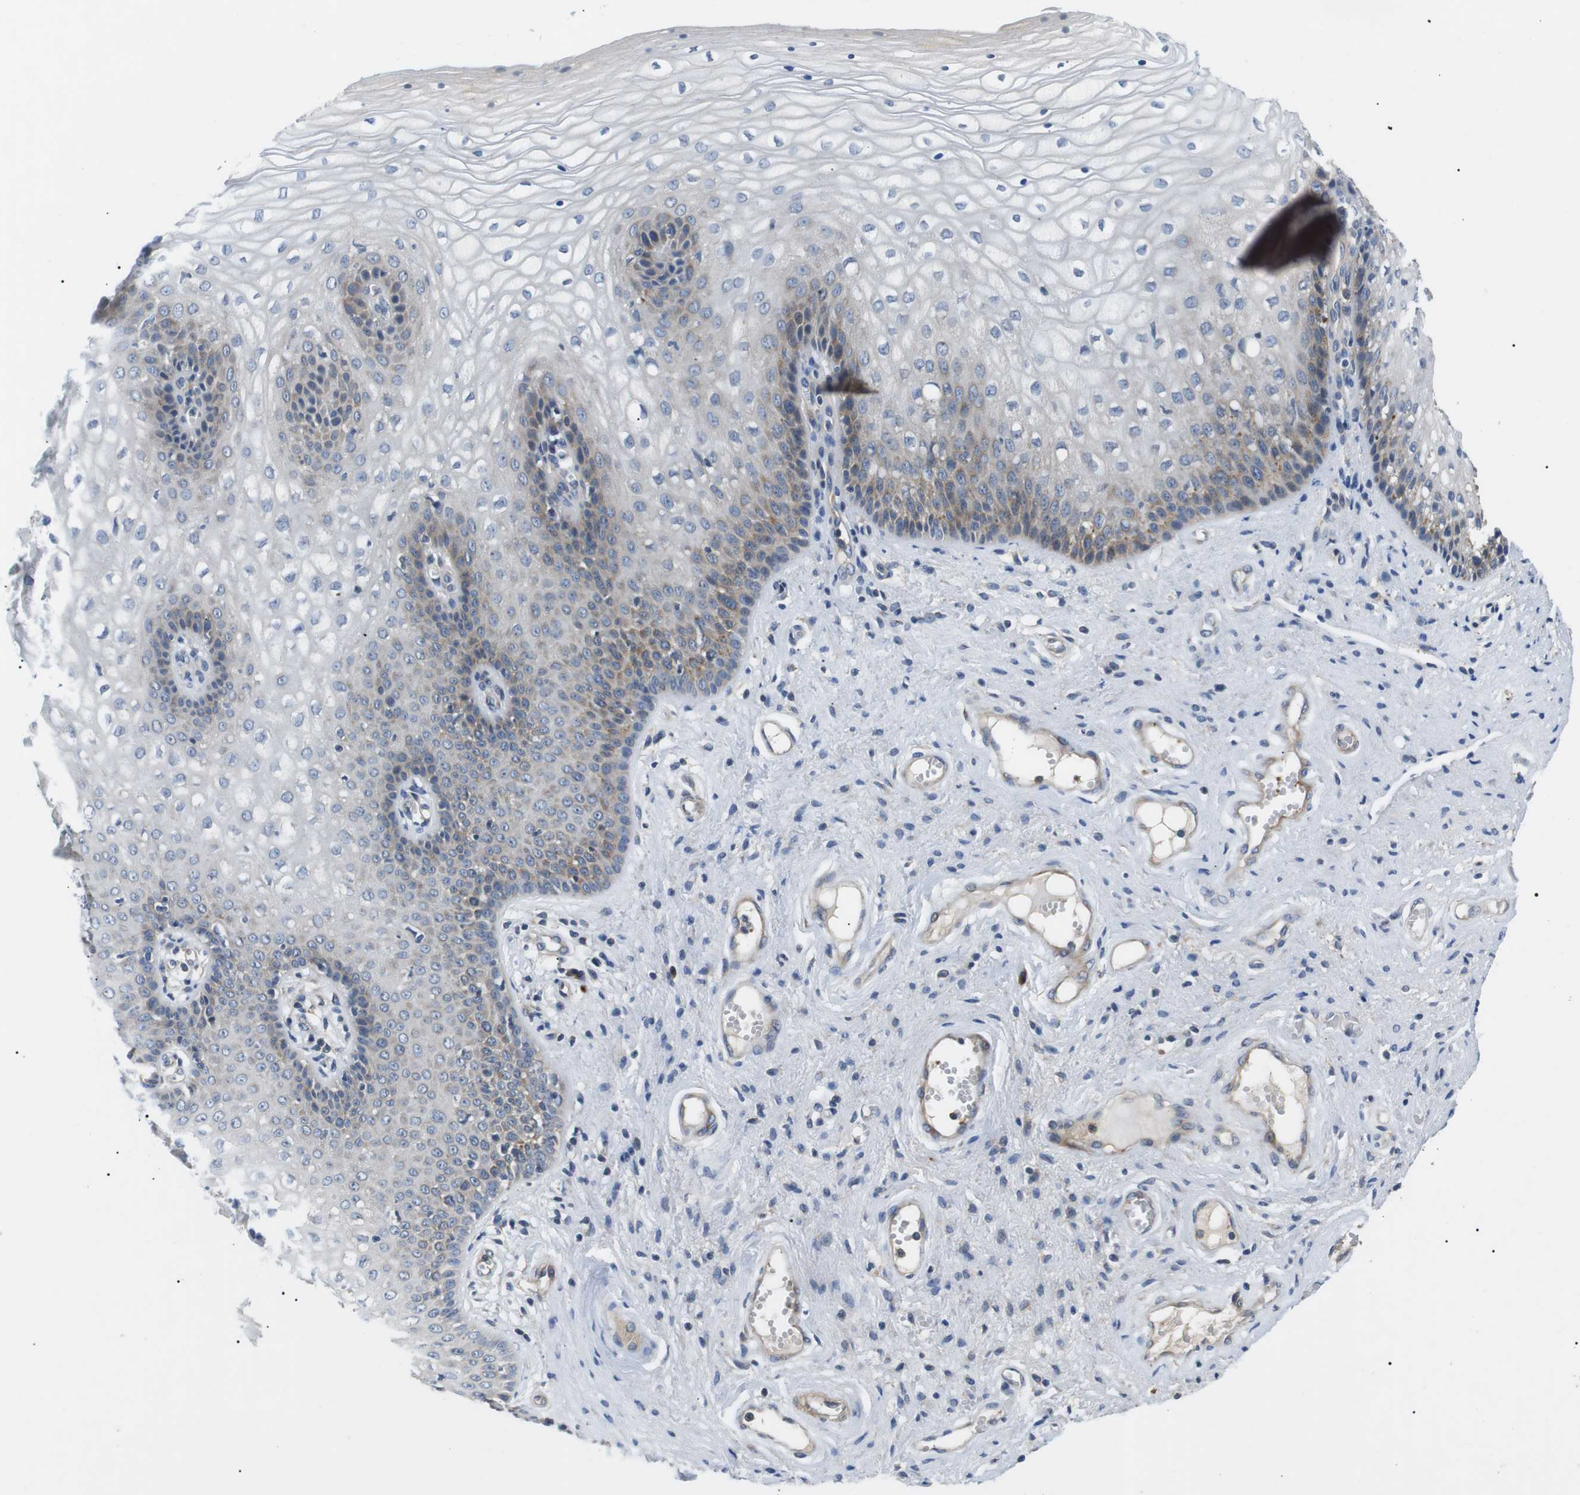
{"staining": {"intensity": "weak", "quantity": "<25%", "location": "cytoplasmic/membranous"}, "tissue": "vagina", "cell_type": "Squamous epithelial cells", "image_type": "normal", "snomed": [{"axis": "morphology", "description": "Normal tissue, NOS"}, {"axis": "topography", "description": "Vagina"}], "caption": "This is an immunohistochemistry (IHC) histopathology image of normal vagina. There is no staining in squamous epithelial cells.", "gene": "DIPK1A", "patient": {"sex": "female", "age": 34}}